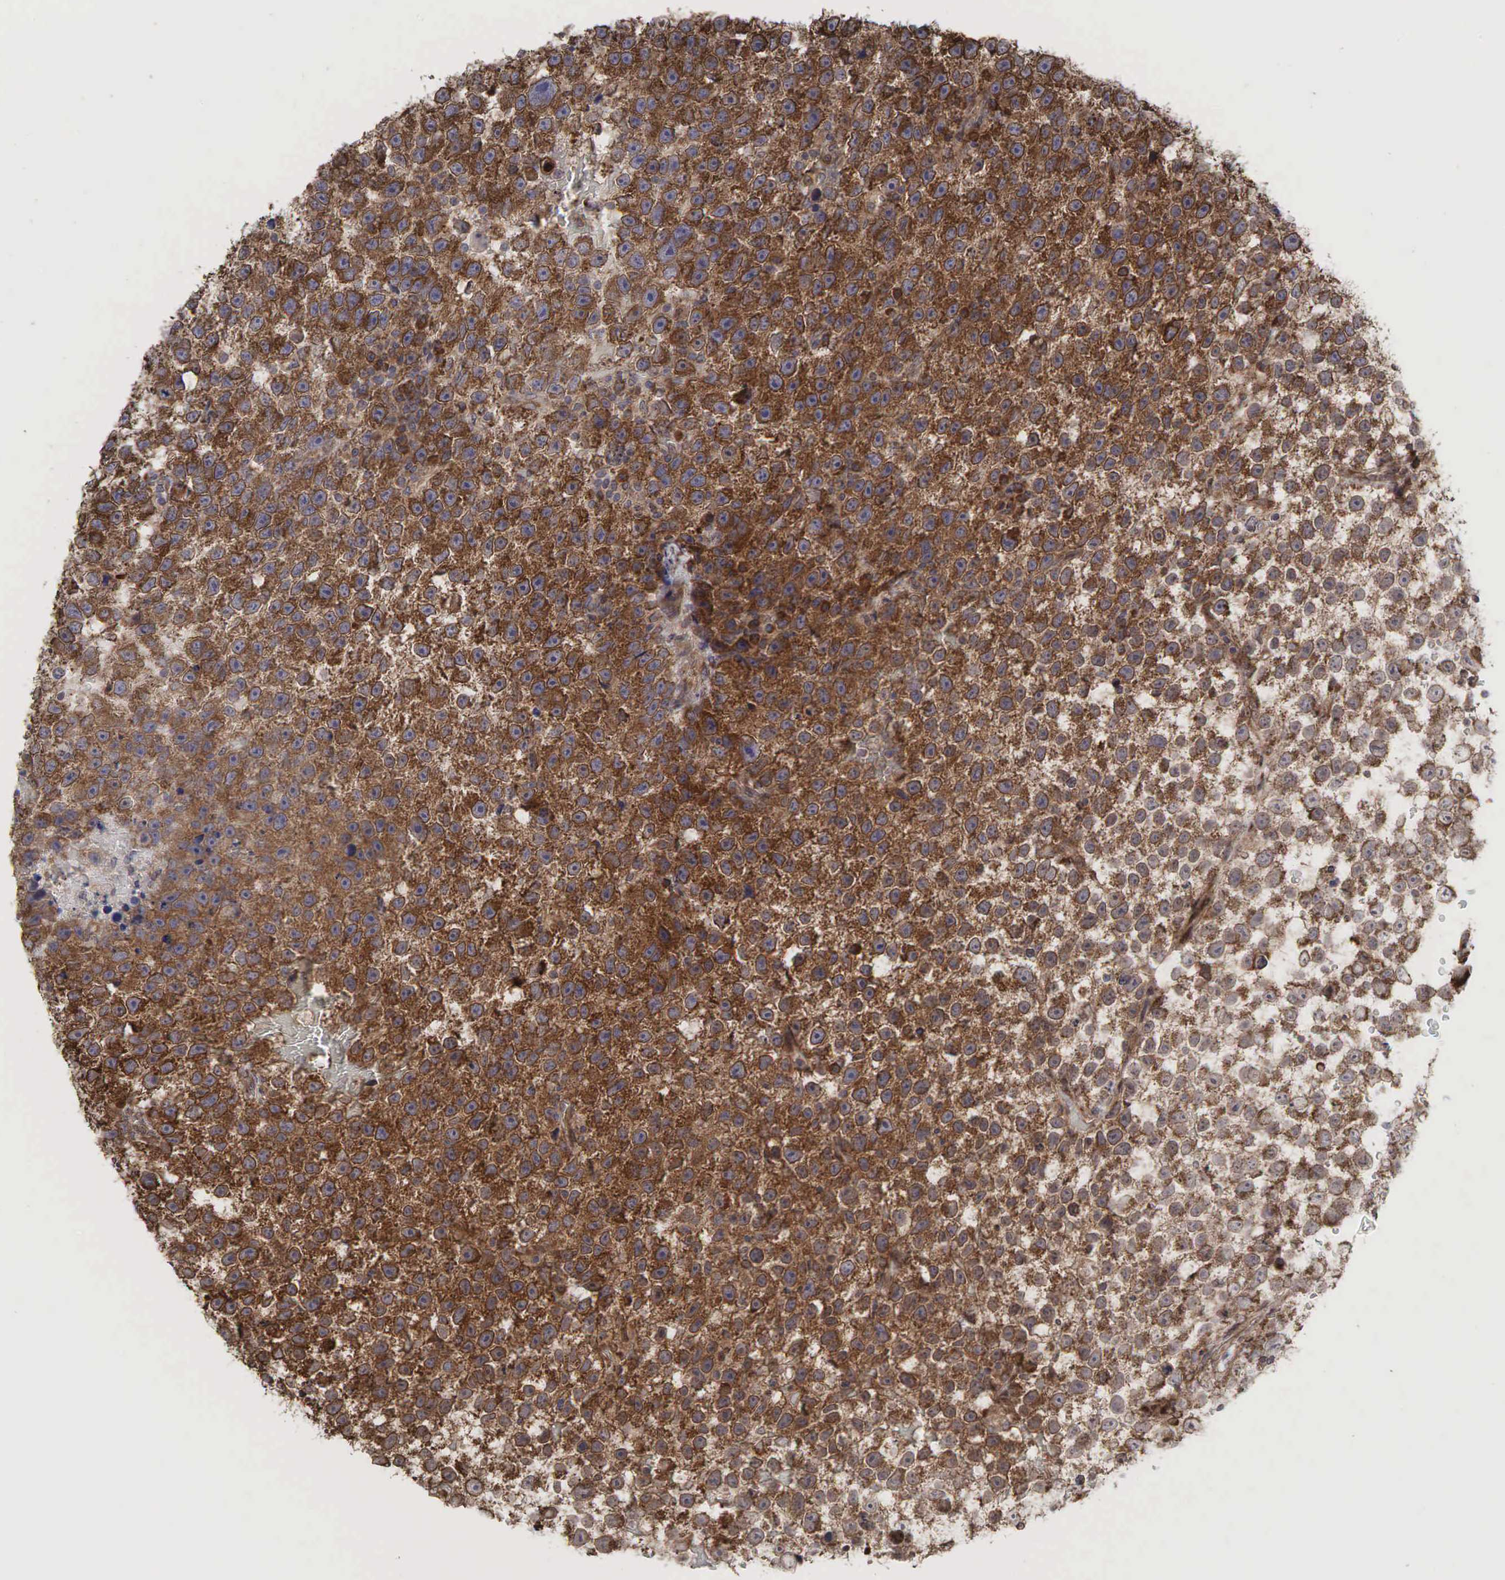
{"staining": {"intensity": "strong", "quantity": ">75%", "location": "cytoplasmic/membranous"}, "tissue": "testis cancer", "cell_type": "Tumor cells", "image_type": "cancer", "snomed": [{"axis": "morphology", "description": "Seminoma, NOS"}, {"axis": "topography", "description": "Testis"}], "caption": "Seminoma (testis) stained with DAB (3,3'-diaminobenzidine) immunohistochemistry shows high levels of strong cytoplasmic/membranous positivity in approximately >75% of tumor cells.", "gene": "PABPC5", "patient": {"sex": "male", "age": 33}}